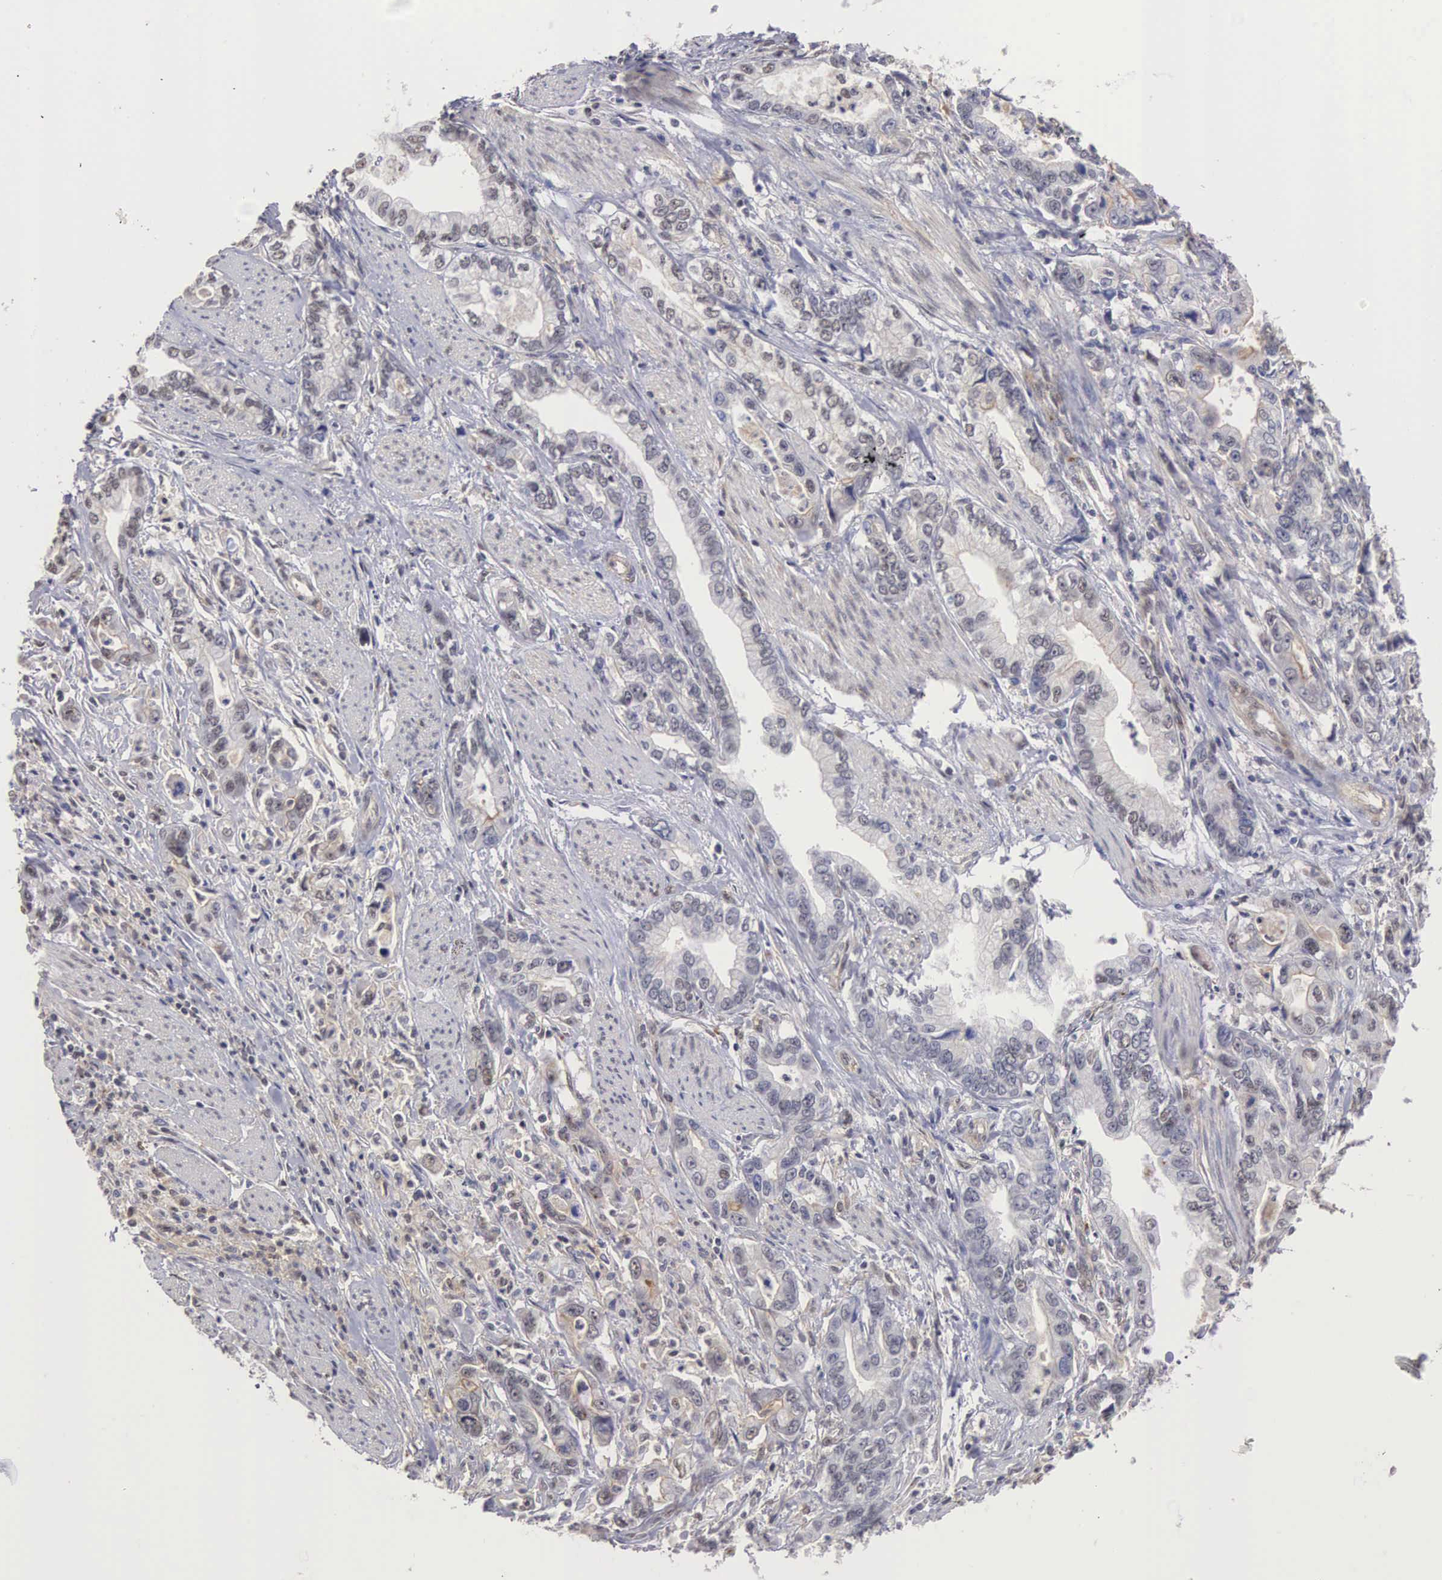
{"staining": {"intensity": "weak", "quantity": "<25%", "location": "cytoplasmic/membranous"}, "tissue": "stomach cancer", "cell_type": "Tumor cells", "image_type": "cancer", "snomed": [{"axis": "morphology", "description": "Adenocarcinoma, NOS"}, {"axis": "topography", "description": "Pancreas"}, {"axis": "topography", "description": "Stomach, upper"}], "caption": "Immunohistochemical staining of human stomach cancer (adenocarcinoma) exhibits no significant positivity in tumor cells.", "gene": "NR4A2", "patient": {"sex": "male", "age": 77}}